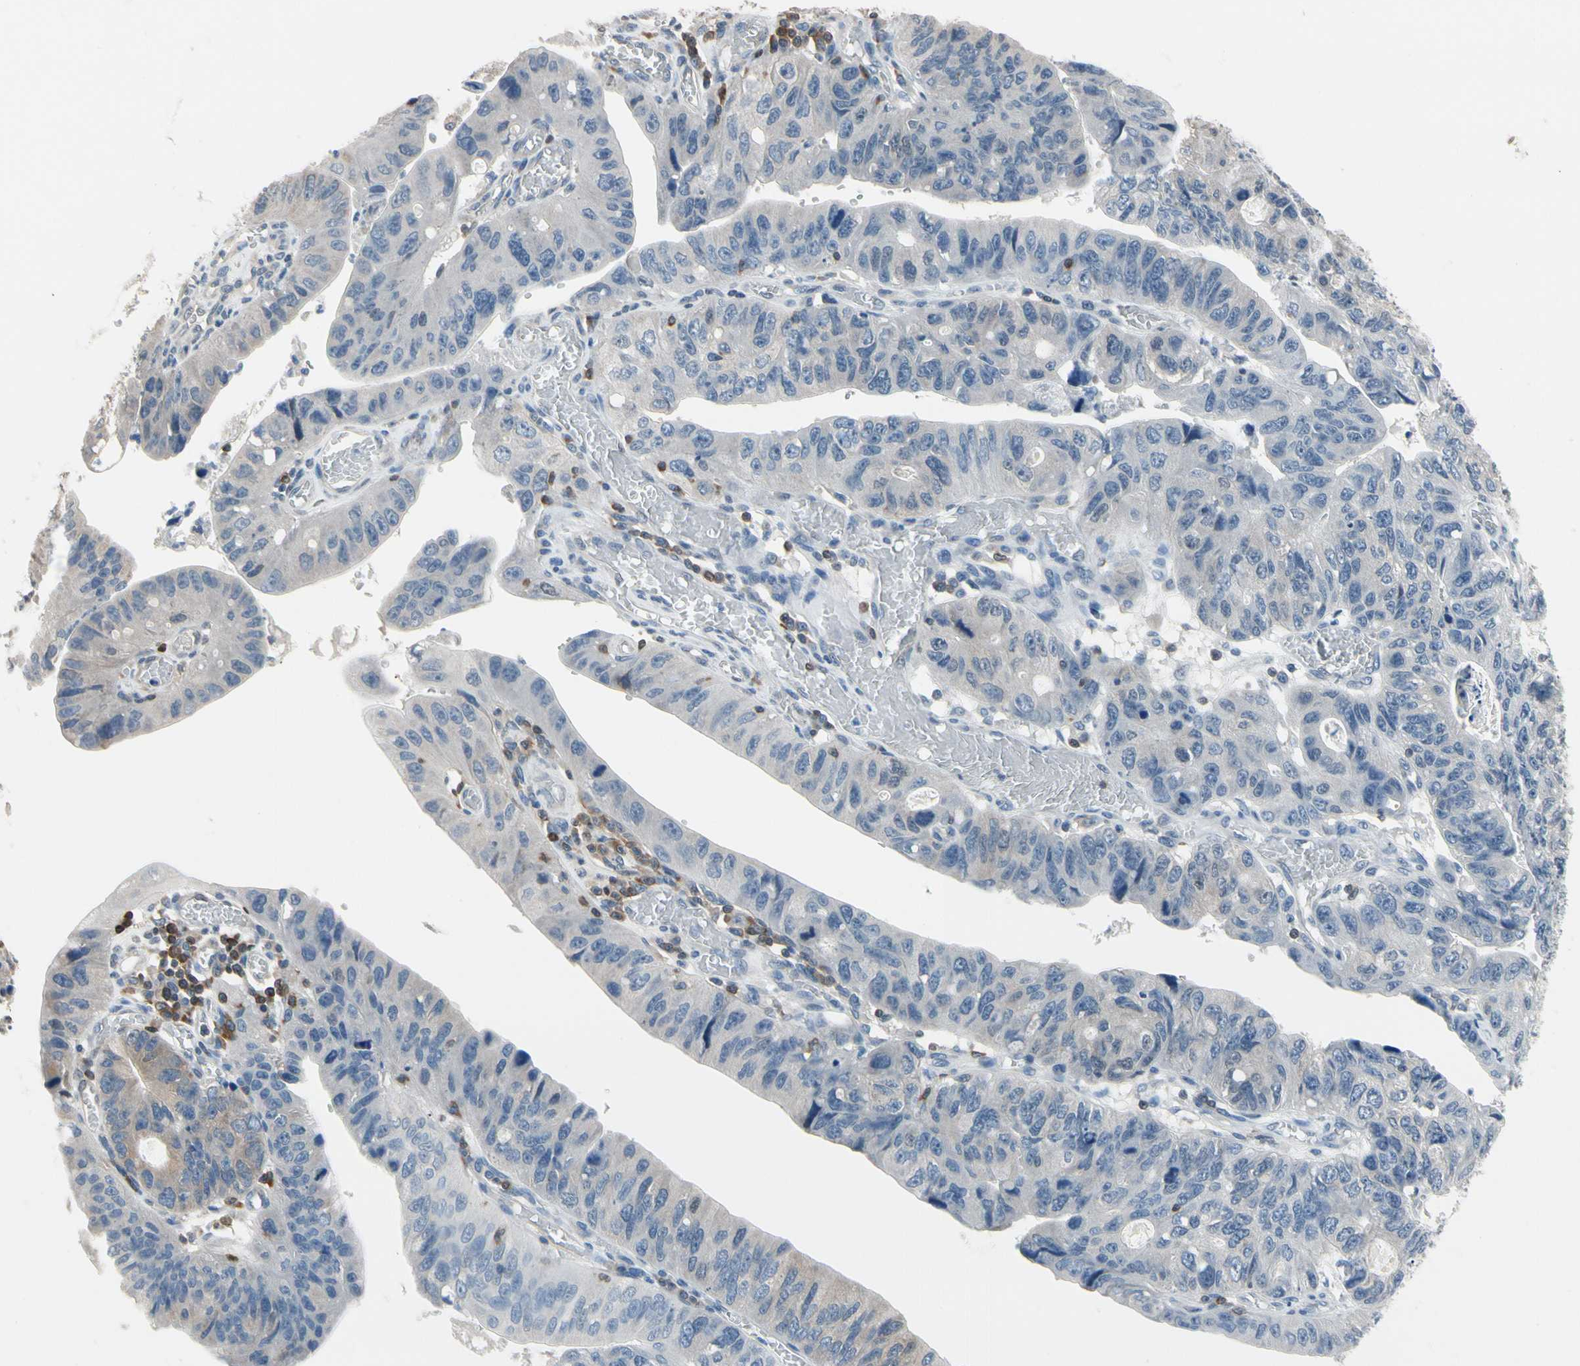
{"staining": {"intensity": "weak", "quantity": "<25%", "location": "cytoplasmic/membranous"}, "tissue": "stomach cancer", "cell_type": "Tumor cells", "image_type": "cancer", "snomed": [{"axis": "morphology", "description": "Adenocarcinoma, NOS"}, {"axis": "topography", "description": "Stomach"}], "caption": "Immunohistochemical staining of stomach adenocarcinoma shows no significant expression in tumor cells.", "gene": "NFATC2", "patient": {"sex": "male", "age": 59}}